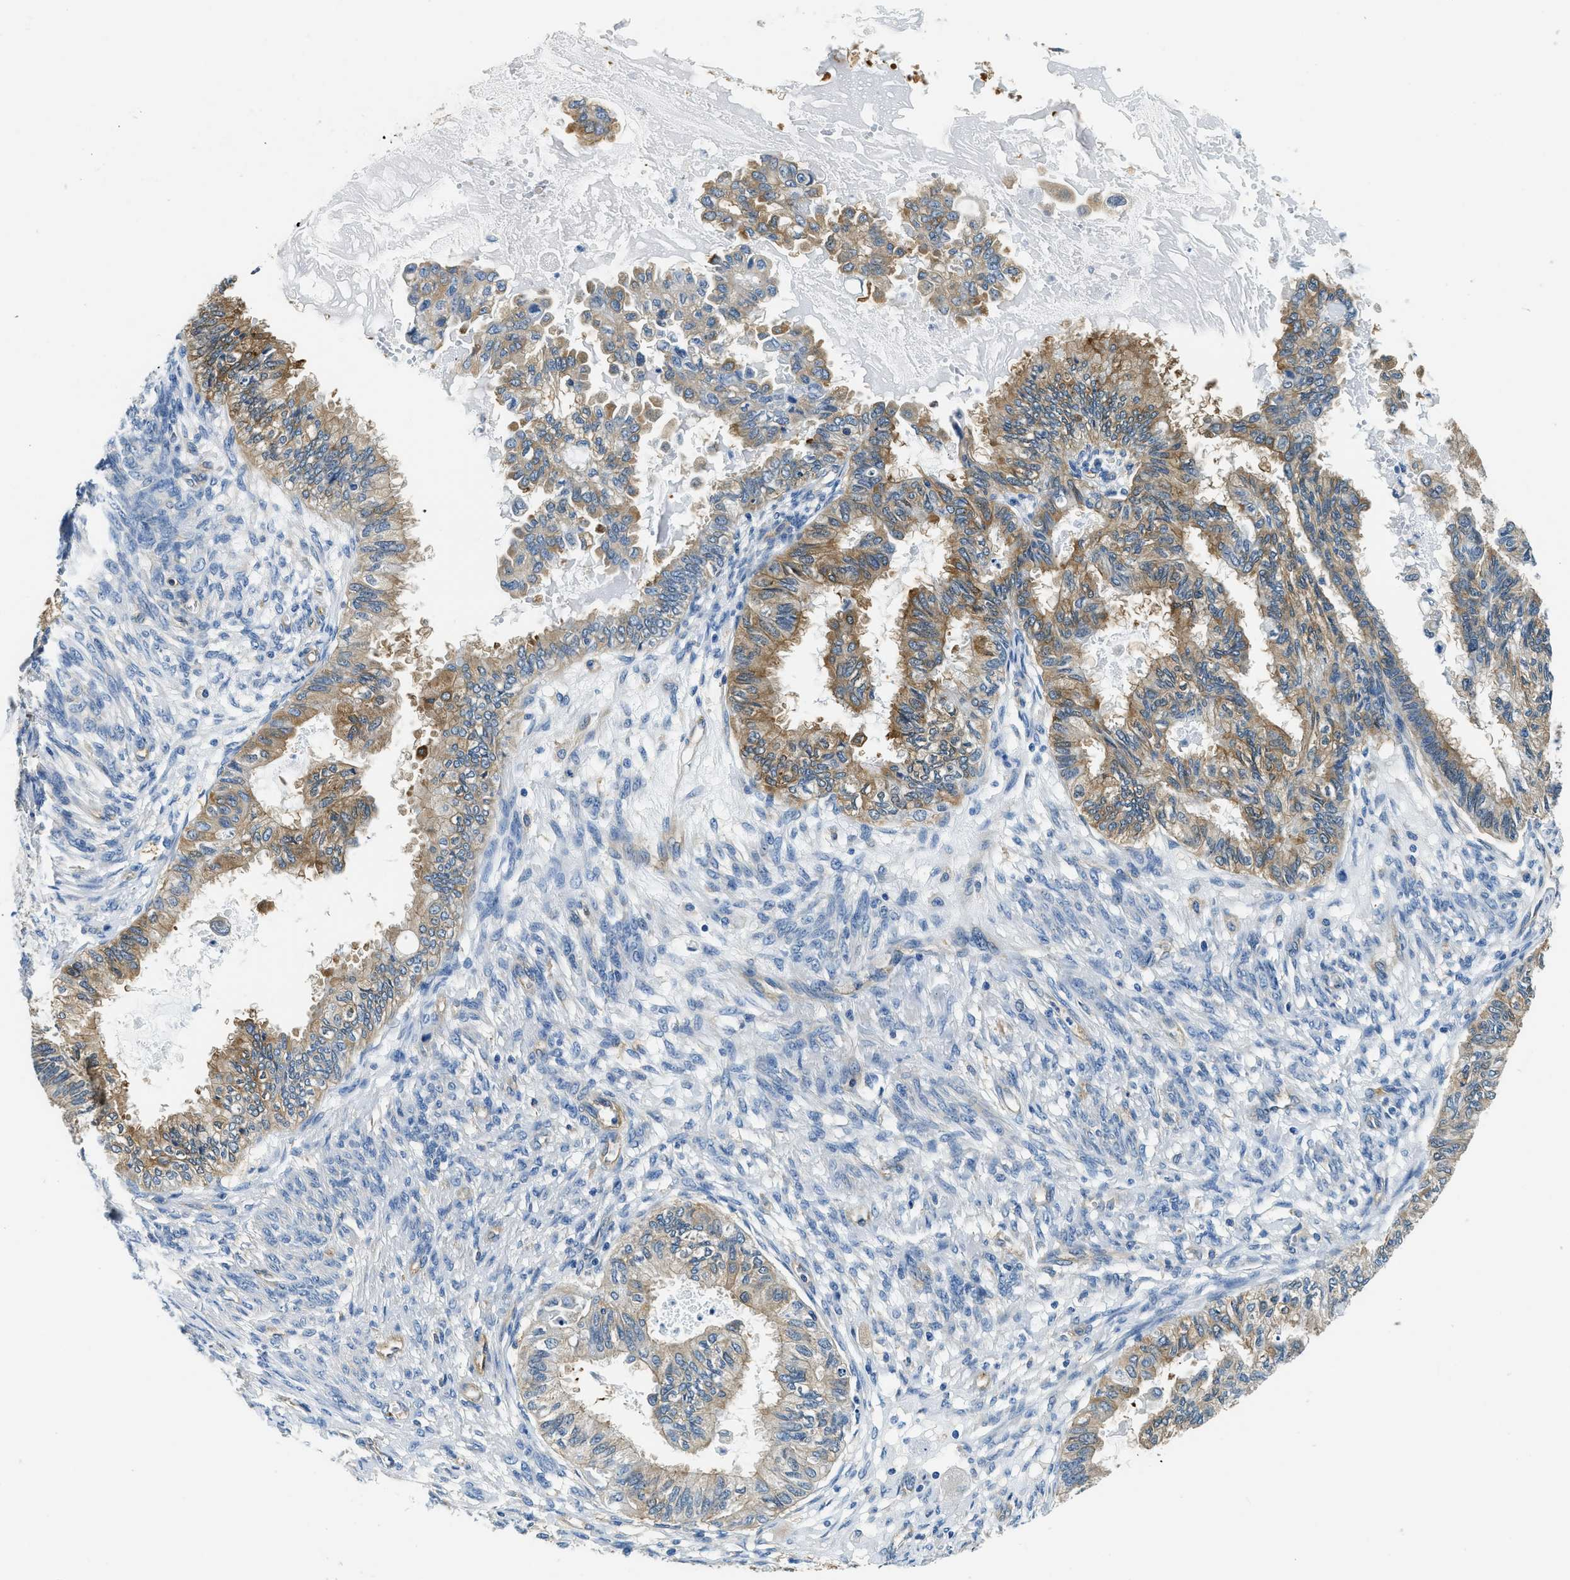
{"staining": {"intensity": "moderate", "quantity": ">75%", "location": "cytoplasmic/membranous"}, "tissue": "cervical cancer", "cell_type": "Tumor cells", "image_type": "cancer", "snomed": [{"axis": "morphology", "description": "Normal tissue, NOS"}, {"axis": "morphology", "description": "Adenocarcinoma, NOS"}, {"axis": "topography", "description": "Cervix"}, {"axis": "topography", "description": "Endometrium"}], "caption": "IHC of adenocarcinoma (cervical) reveals medium levels of moderate cytoplasmic/membranous expression in approximately >75% of tumor cells. The protein of interest is stained brown, and the nuclei are stained in blue (DAB IHC with brightfield microscopy, high magnification).", "gene": "TWF1", "patient": {"sex": "female", "age": 86}}